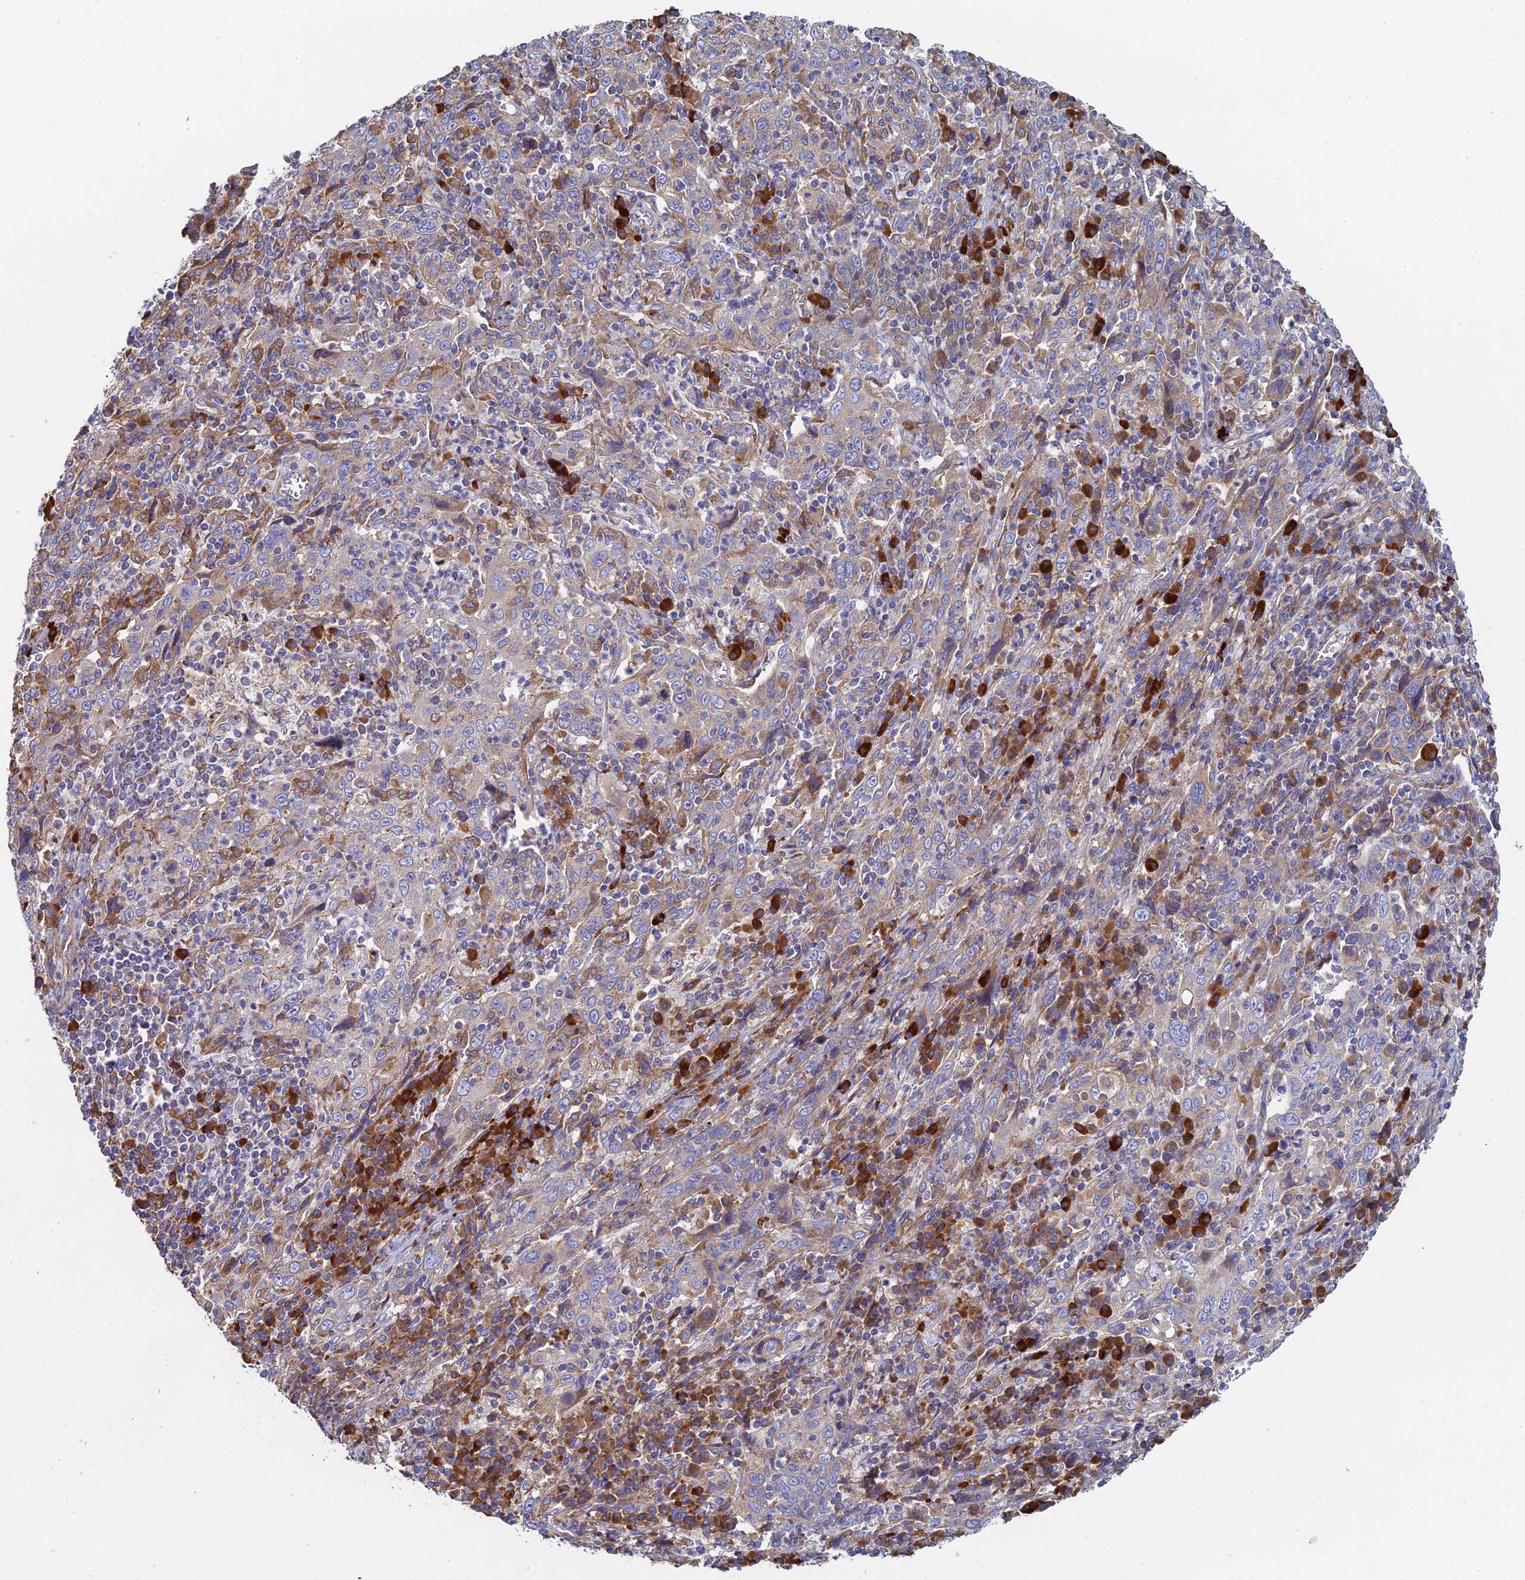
{"staining": {"intensity": "negative", "quantity": "none", "location": "none"}, "tissue": "cervical cancer", "cell_type": "Tumor cells", "image_type": "cancer", "snomed": [{"axis": "morphology", "description": "Squamous cell carcinoma, NOS"}, {"axis": "topography", "description": "Cervix"}], "caption": "Protein analysis of cervical cancer (squamous cell carcinoma) demonstrates no significant positivity in tumor cells.", "gene": "CLCN3", "patient": {"sex": "female", "age": 46}}